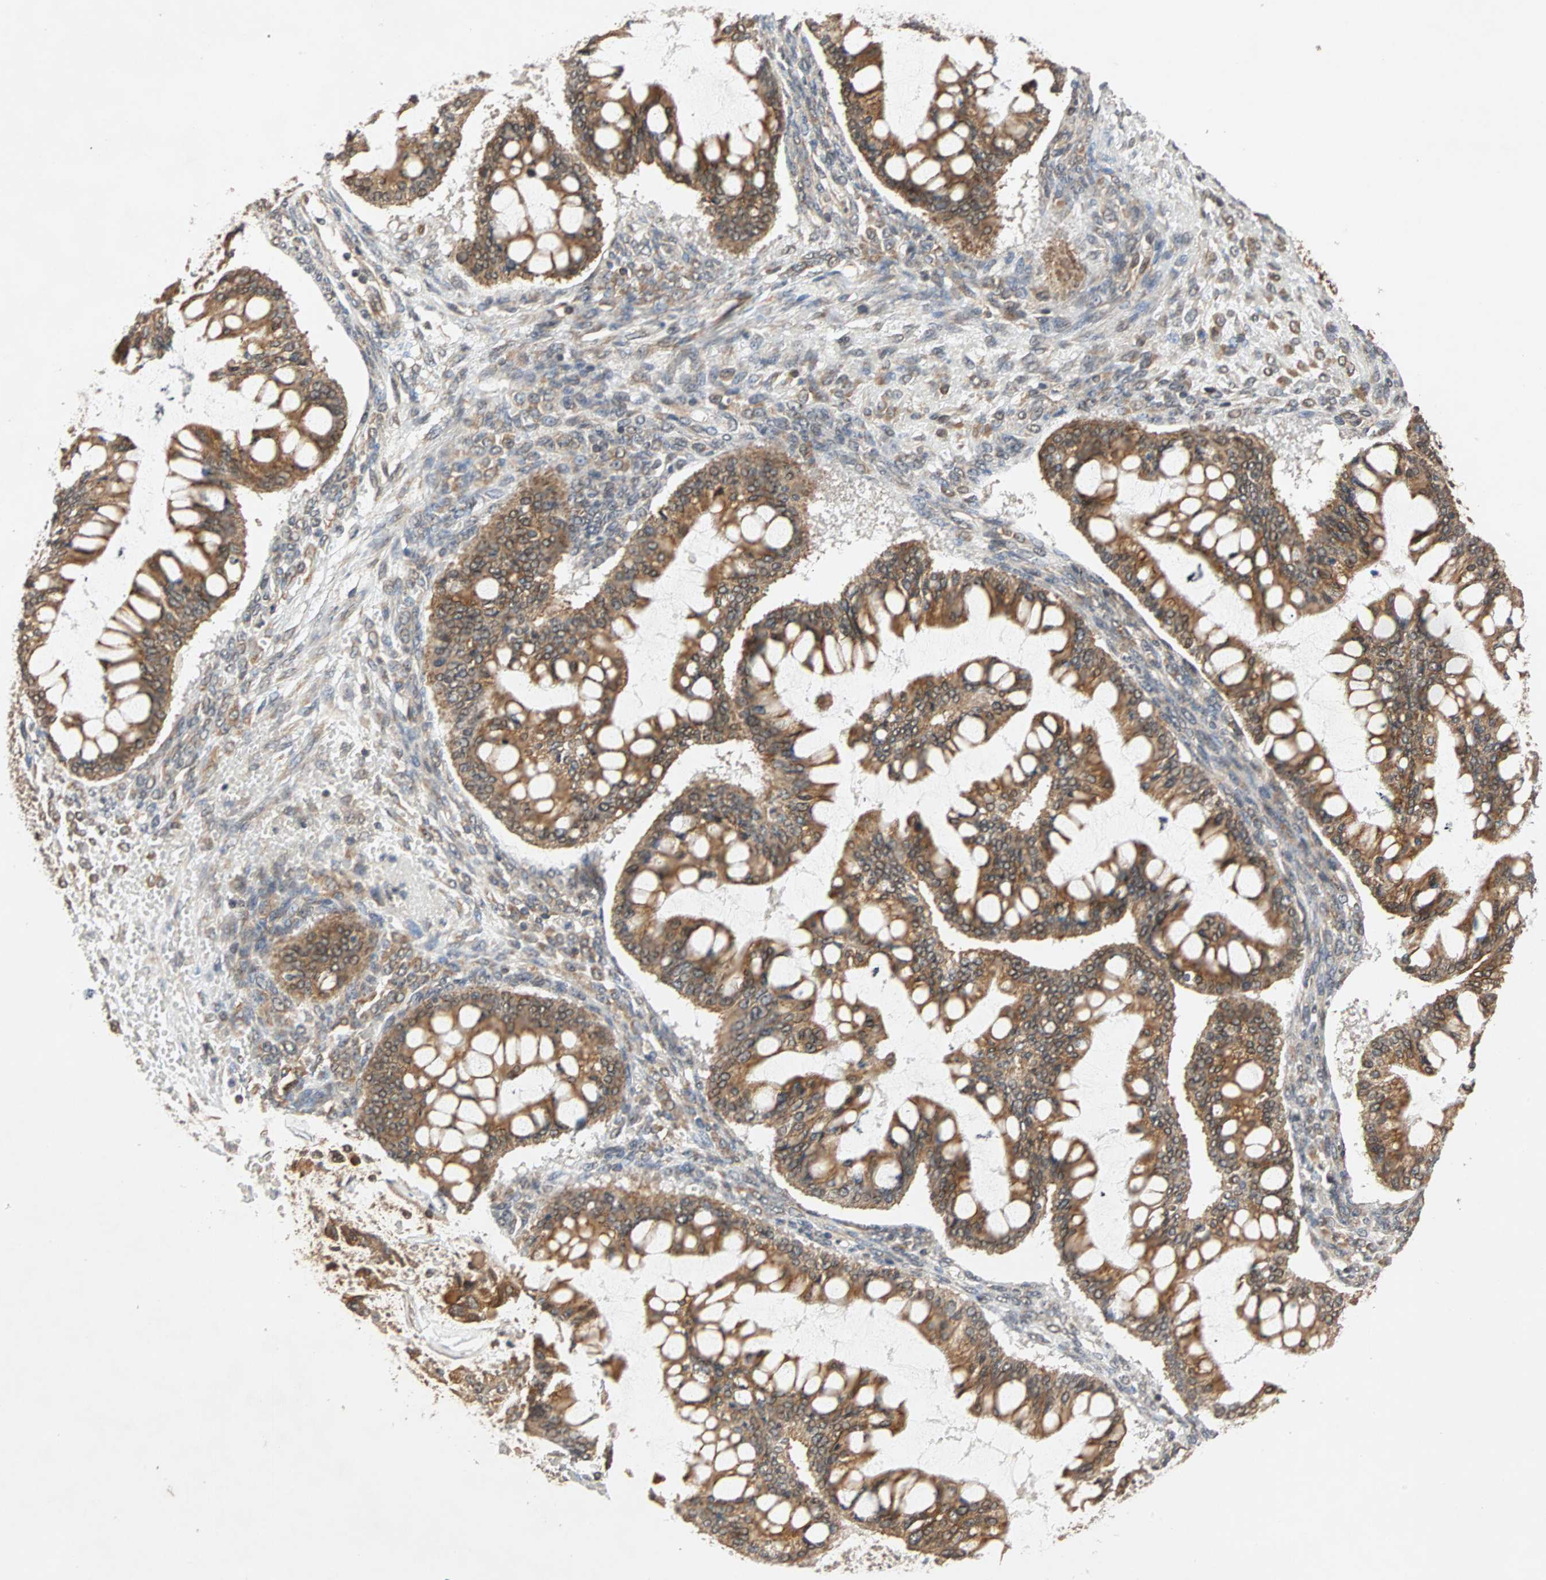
{"staining": {"intensity": "moderate", "quantity": ">75%", "location": "cytoplasmic/membranous"}, "tissue": "ovarian cancer", "cell_type": "Tumor cells", "image_type": "cancer", "snomed": [{"axis": "morphology", "description": "Cystadenocarcinoma, mucinous, NOS"}, {"axis": "topography", "description": "Ovary"}], "caption": "Protein expression analysis of human ovarian mucinous cystadenocarcinoma reveals moderate cytoplasmic/membranous positivity in about >75% of tumor cells. (Stains: DAB (3,3'-diaminobenzidine) in brown, nuclei in blue, Microscopy: brightfield microscopy at high magnification).", "gene": "AUP1", "patient": {"sex": "female", "age": 73}}